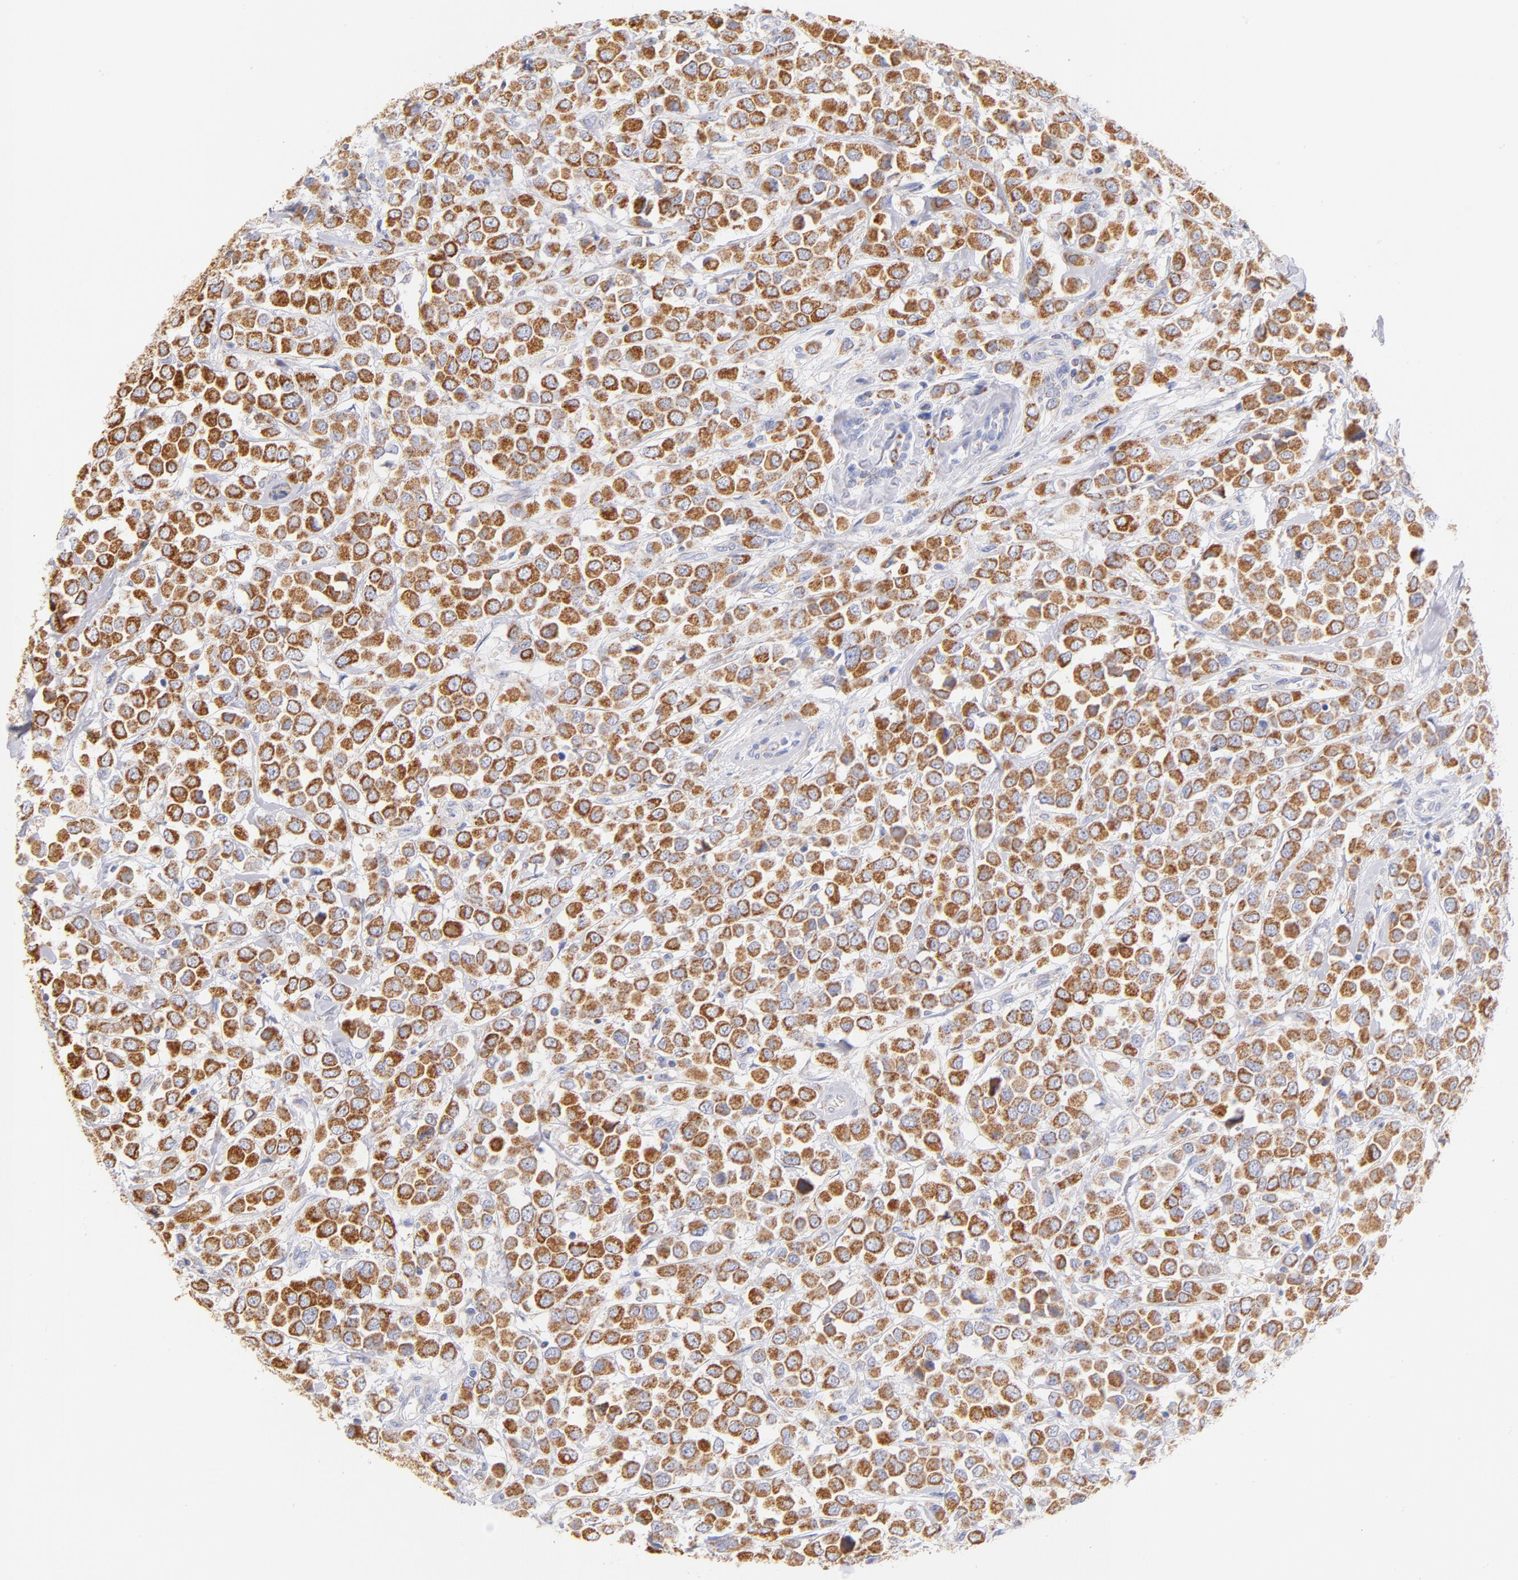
{"staining": {"intensity": "weak", "quantity": ">75%", "location": "cytoplasmic/membranous"}, "tissue": "breast cancer", "cell_type": "Tumor cells", "image_type": "cancer", "snomed": [{"axis": "morphology", "description": "Duct carcinoma"}, {"axis": "topography", "description": "Breast"}], "caption": "Breast cancer tissue exhibits weak cytoplasmic/membranous expression in about >75% of tumor cells Nuclei are stained in blue.", "gene": "AIFM1", "patient": {"sex": "female", "age": 61}}